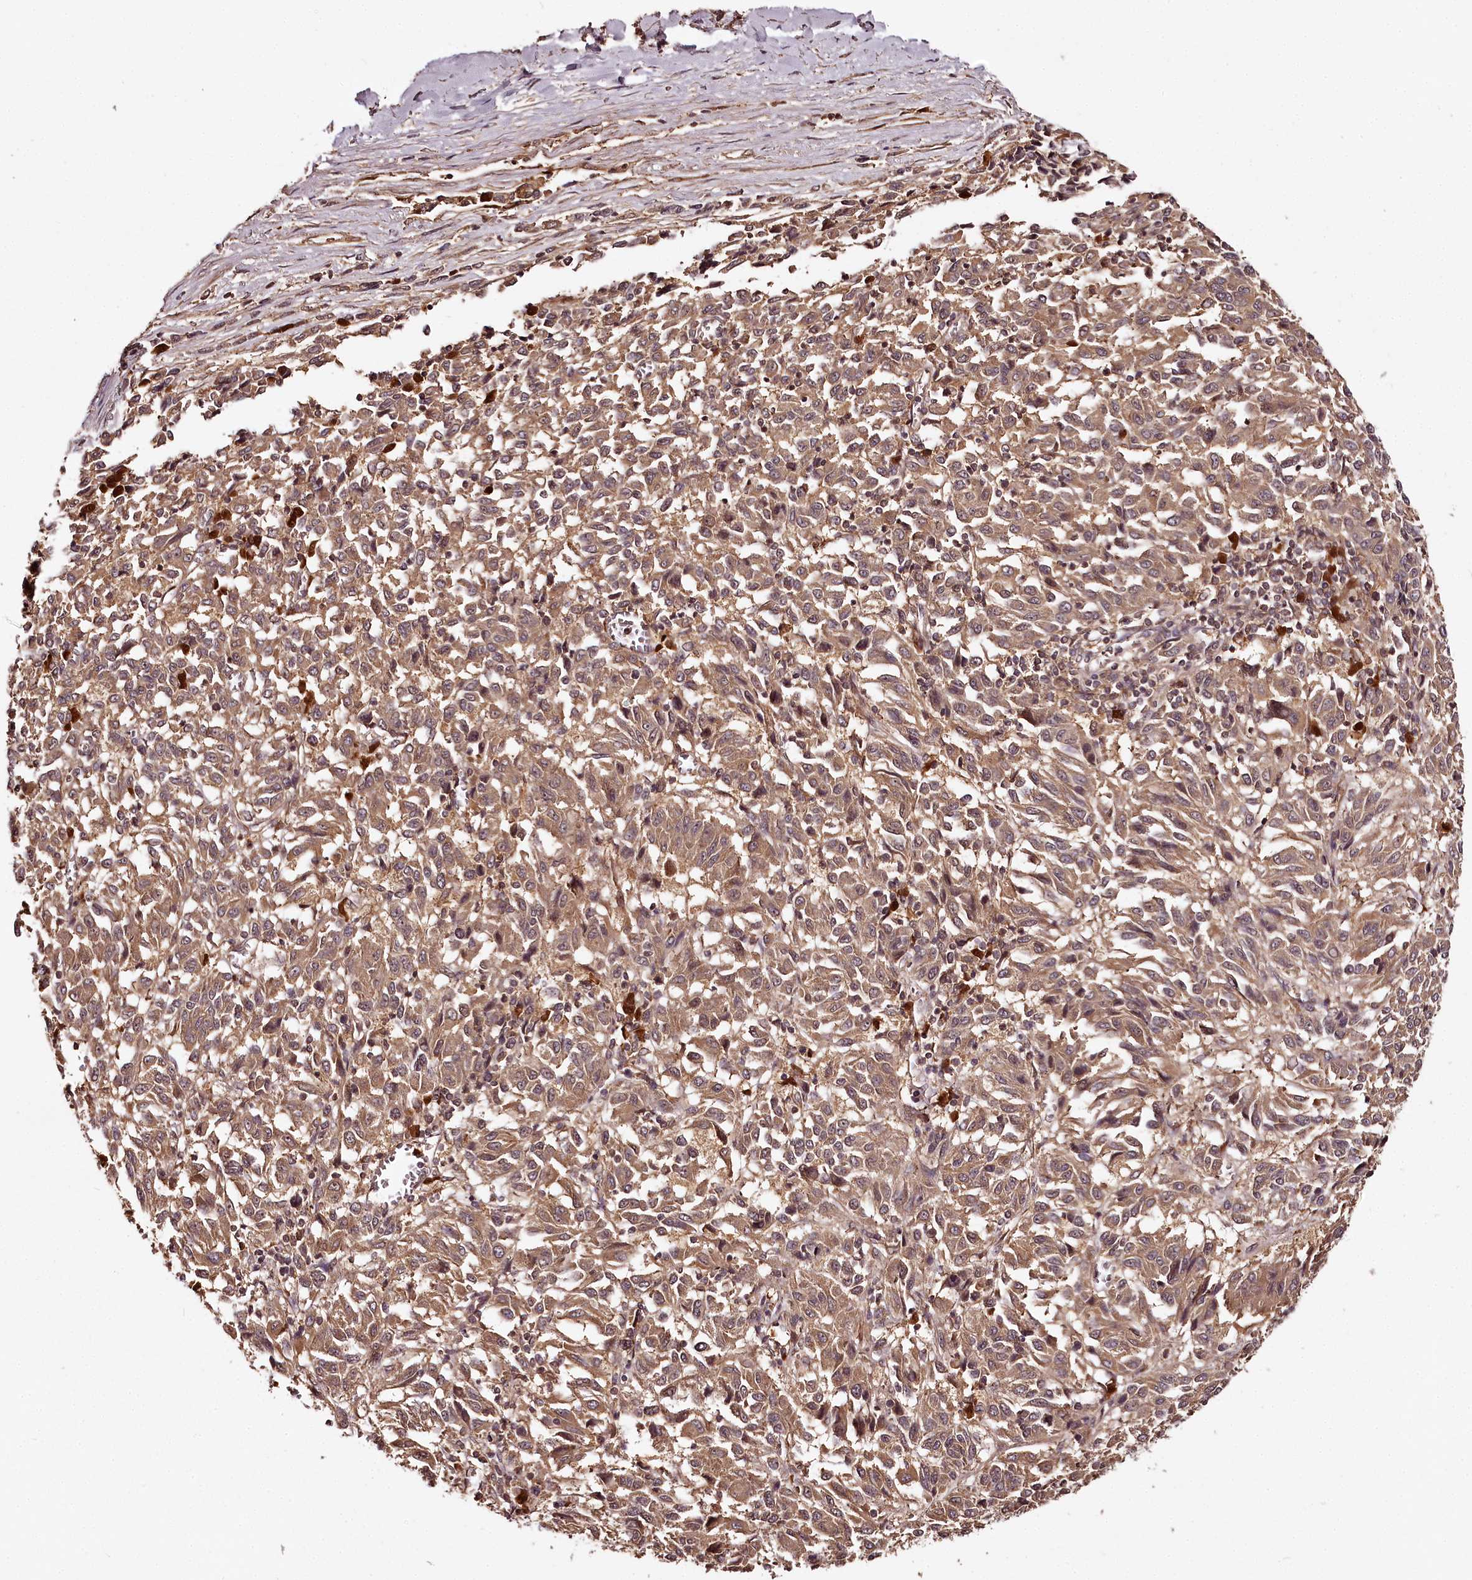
{"staining": {"intensity": "moderate", "quantity": ">75%", "location": "cytoplasmic/membranous"}, "tissue": "melanoma", "cell_type": "Tumor cells", "image_type": "cancer", "snomed": [{"axis": "morphology", "description": "Malignant melanoma, Metastatic site"}, {"axis": "topography", "description": "Lung"}], "caption": "Human melanoma stained with a brown dye reveals moderate cytoplasmic/membranous positive positivity in approximately >75% of tumor cells.", "gene": "TTC12", "patient": {"sex": "male", "age": 64}}